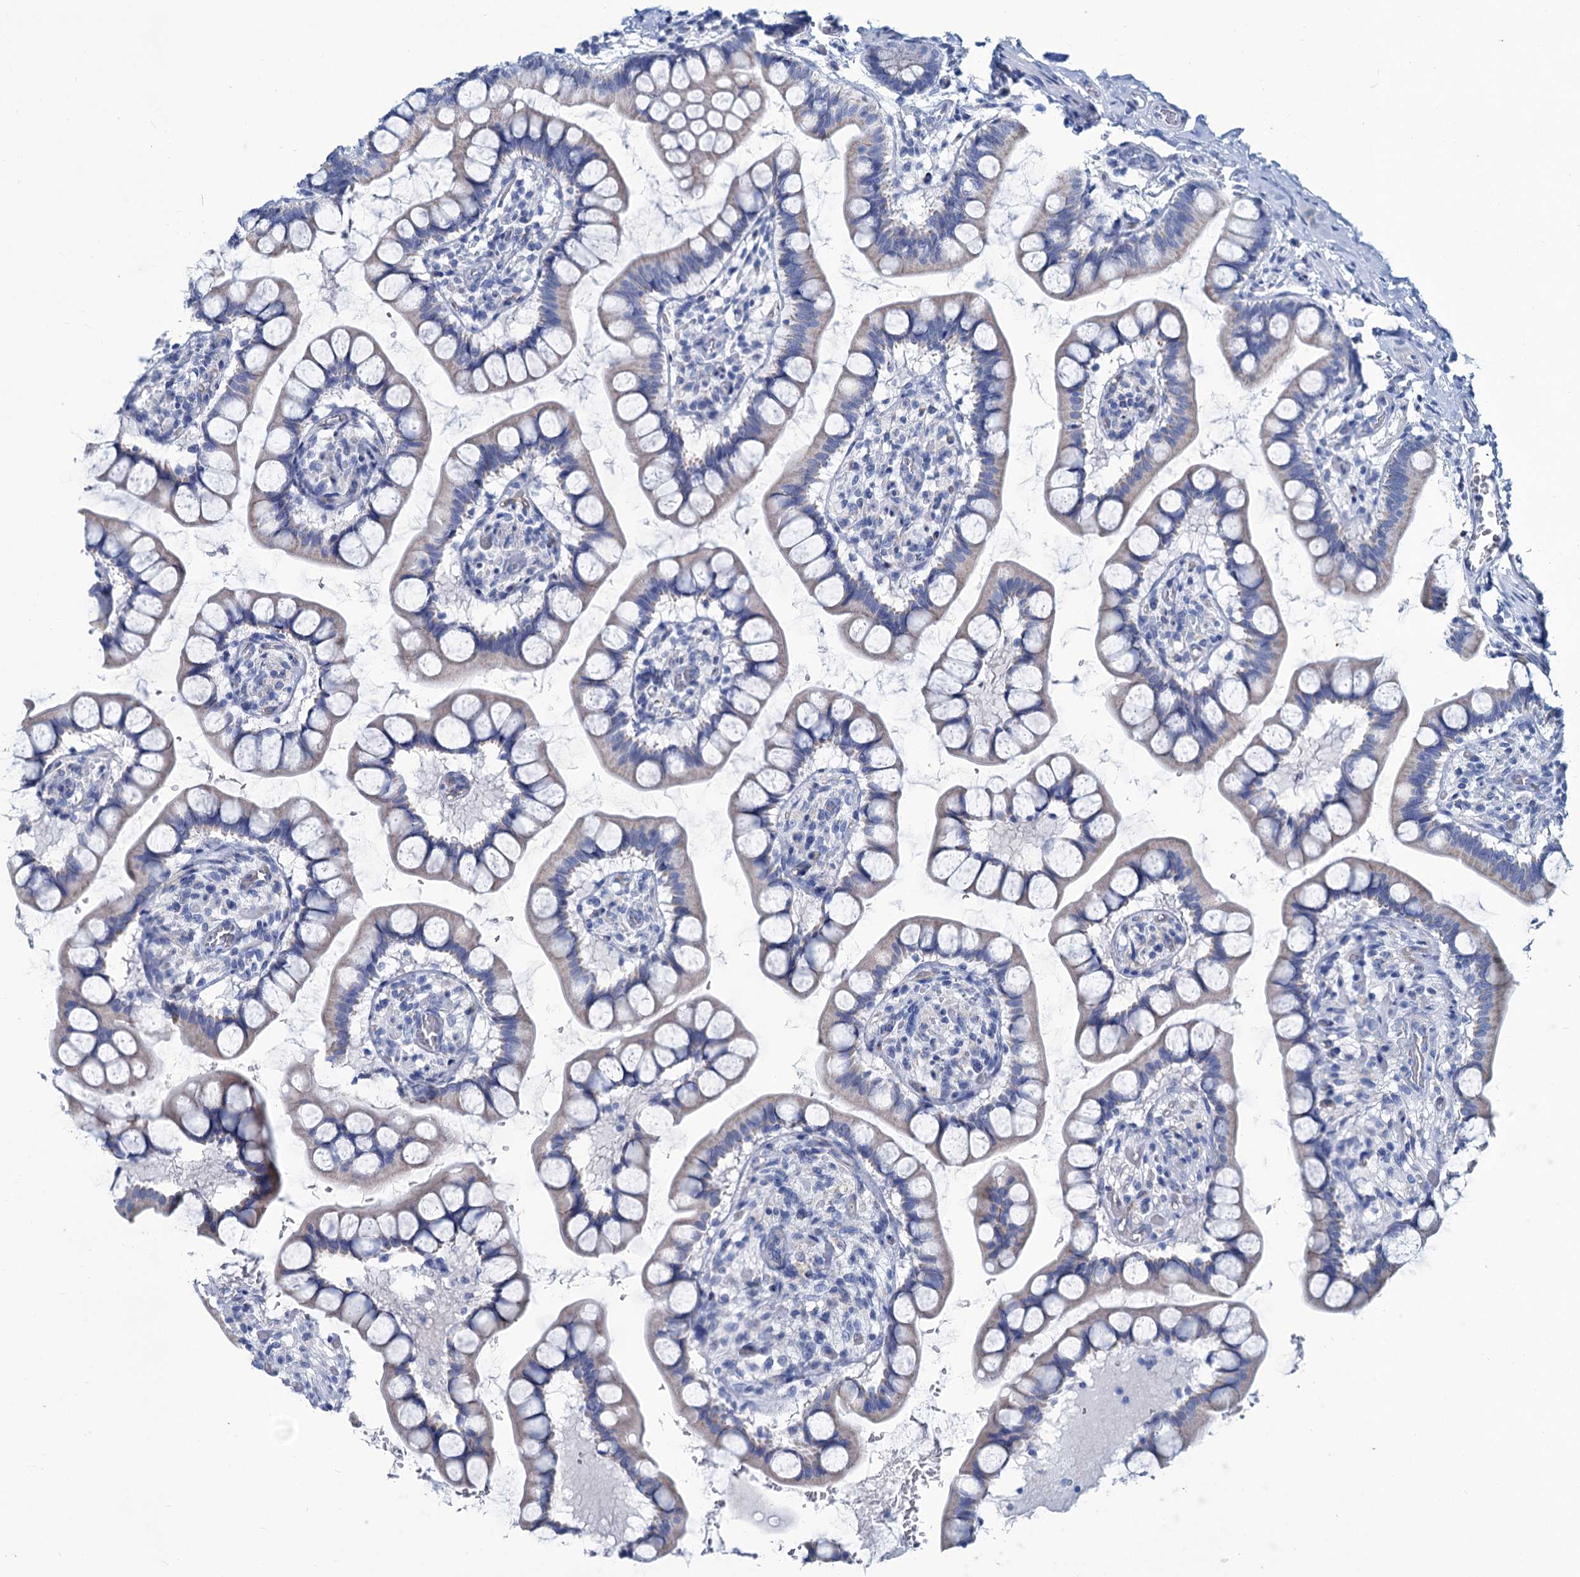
{"staining": {"intensity": "weak", "quantity": "25%-75%", "location": "cytoplasmic/membranous"}, "tissue": "small intestine", "cell_type": "Glandular cells", "image_type": "normal", "snomed": [{"axis": "morphology", "description": "Normal tissue, NOS"}, {"axis": "topography", "description": "Small intestine"}], "caption": "This micrograph reveals immunohistochemistry (IHC) staining of benign small intestine, with low weak cytoplasmic/membranous staining in approximately 25%-75% of glandular cells.", "gene": "SLC1A3", "patient": {"sex": "male", "age": 52}}